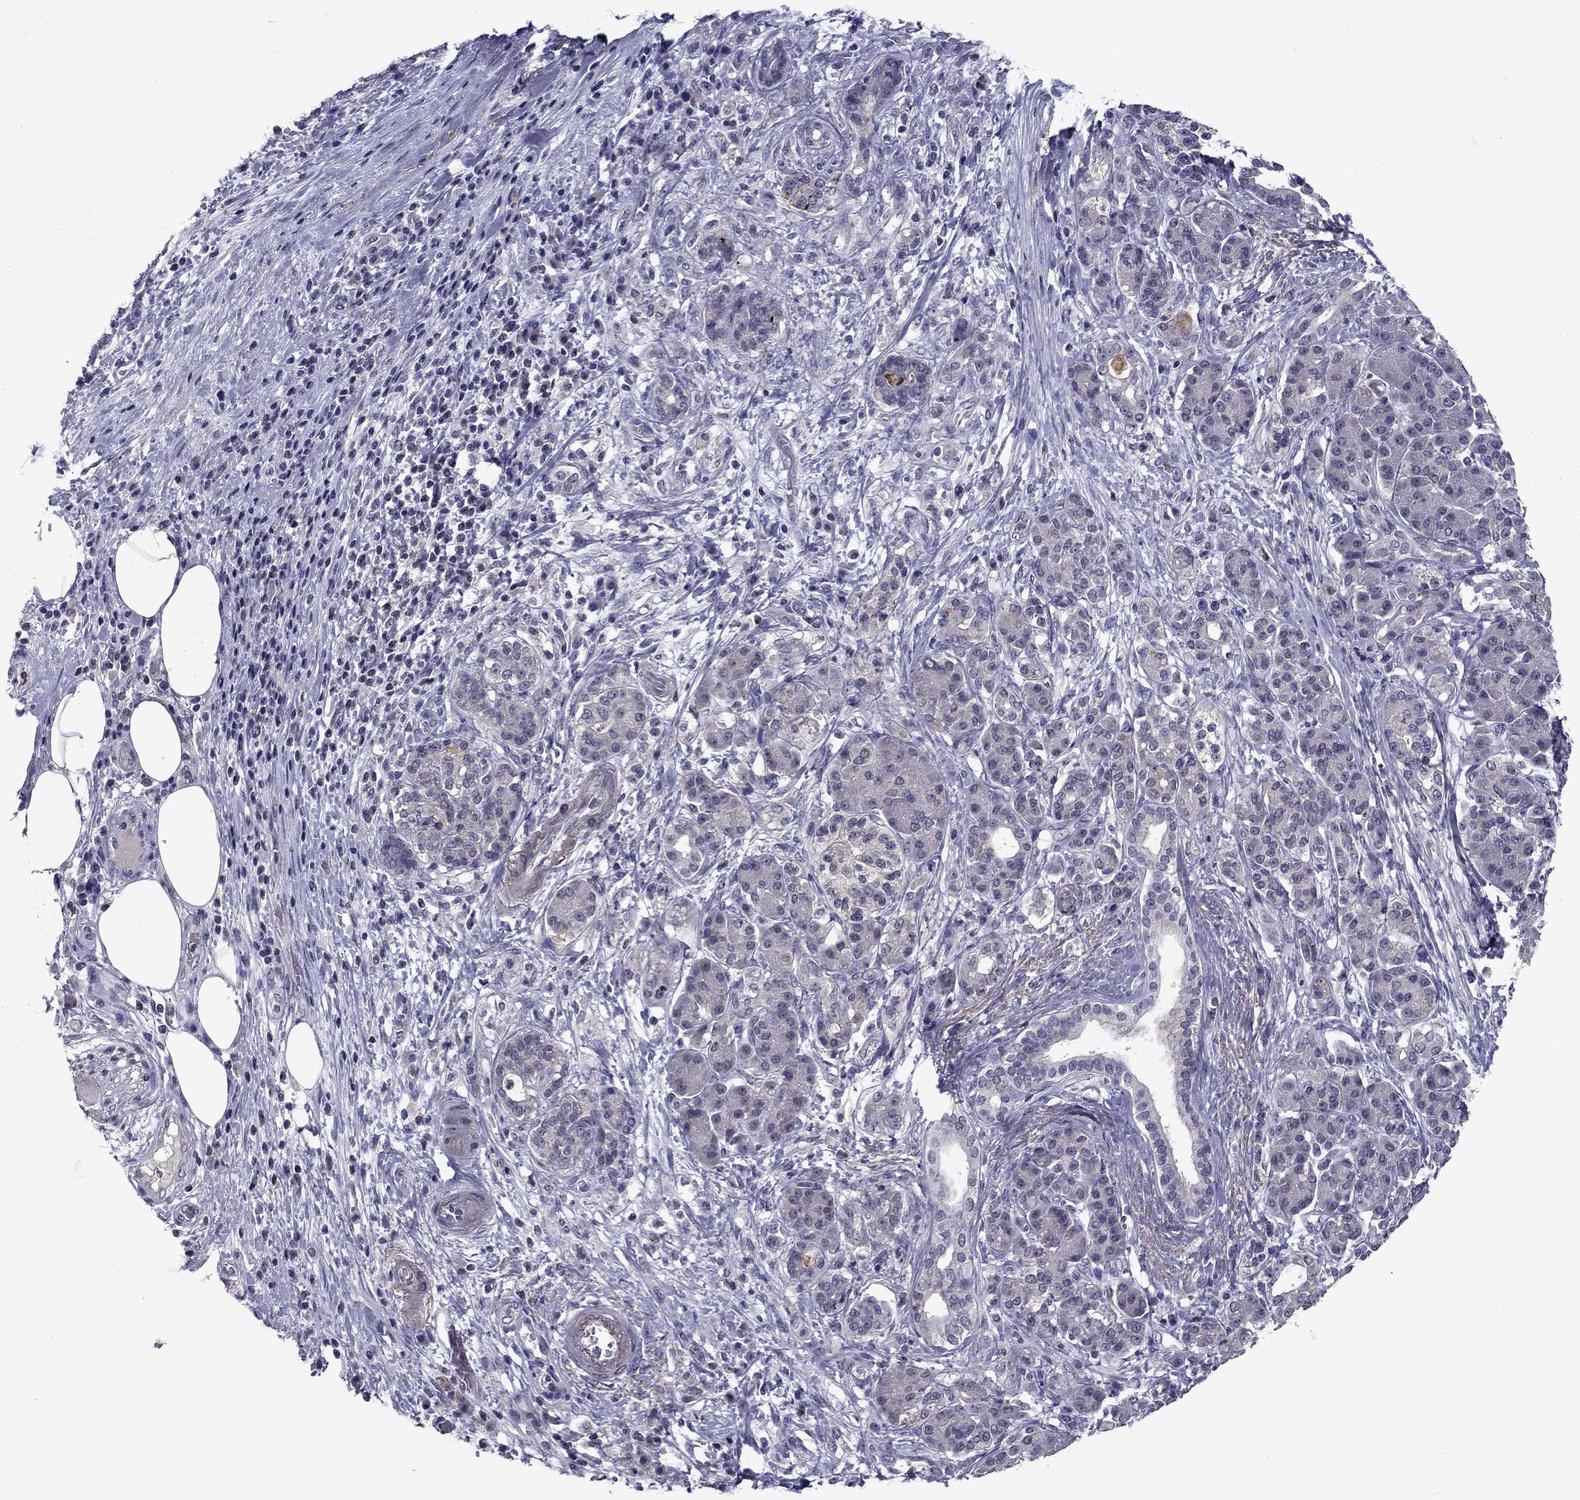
{"staining": {"intensity": "negative", "quantity": "none", "location": "none"}, "tissue": "pancreatic cancer", "cell_type": "Tumor cells", "image_type": "cancer", "snomed": [{"axis": "morphology", "description": "Adenocarcinoma, NOS"}, {"axis": "topography", "description": "Pancreas"}], "caption": "High magnification brightfield microscopy of adenocarcinoma (pancreatic) stained with DAB (brown) and counterstained with hematoxylin (blue): tumor cells show no significant staining.", "gene": "SNTA1", "patient": {"sex": "female", "age": 73}}